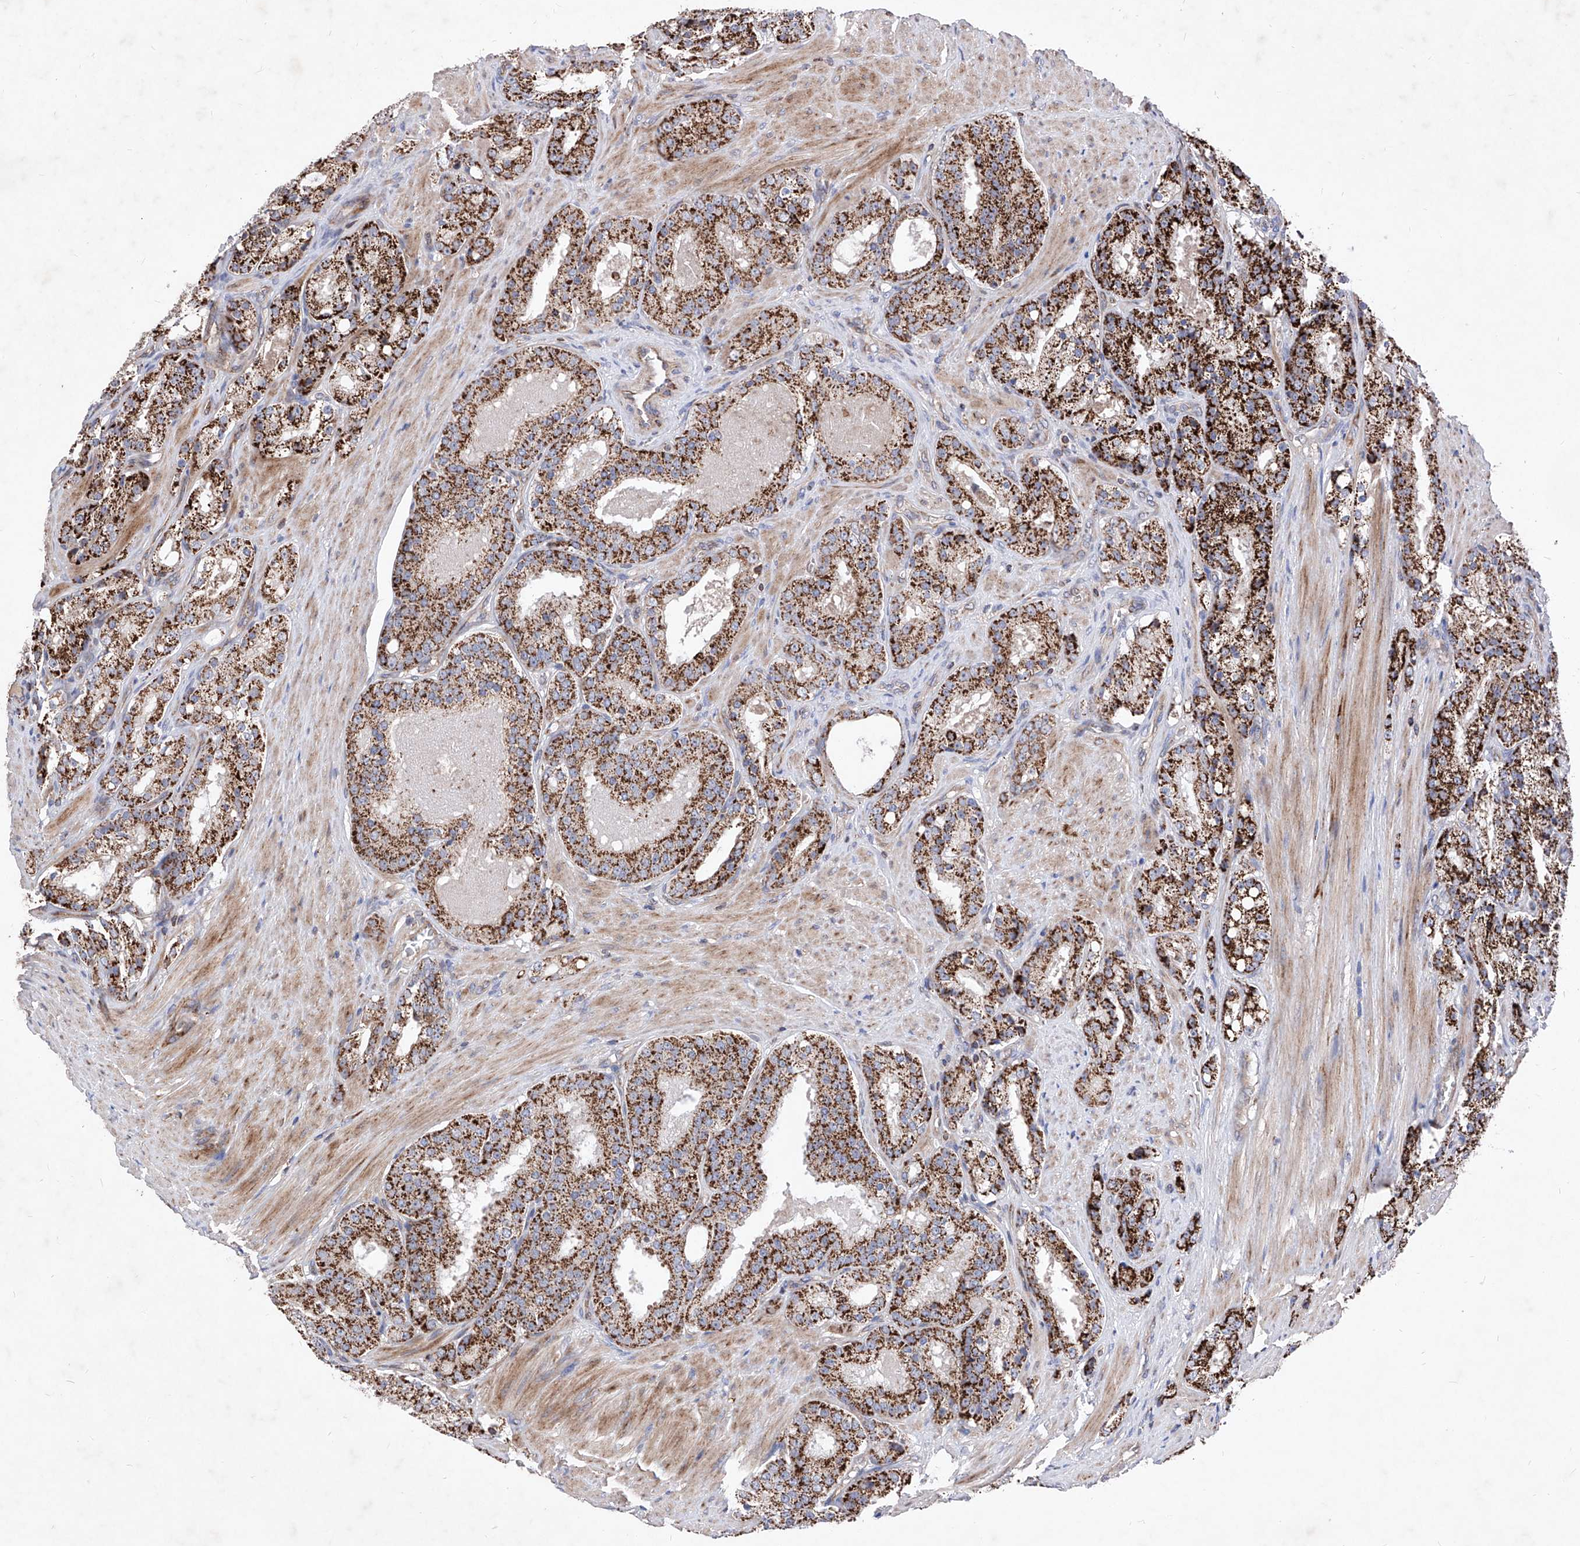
{"staining": {"intensity": "strong", "quantity": ">75%", "location": "cytoplasmic/membranous"}, "tissue": "prostate cancer", "cell_type": "Tumor cells", "image_type": "cancer", "snomed": [{"axis": "morphology", "description": "Adenocarcinoma, High grade"}, {"axis": "topography", "description": "Prostate"}], "caption": "IHC of human prostate high-grade adenocarcinoma demonstrates high levels of strong cytoplasmic/membranous staining in approximately >75% of tumor cells.", "gene": "SEMA6A", "patient": {"sex": "male", "age": 60}}